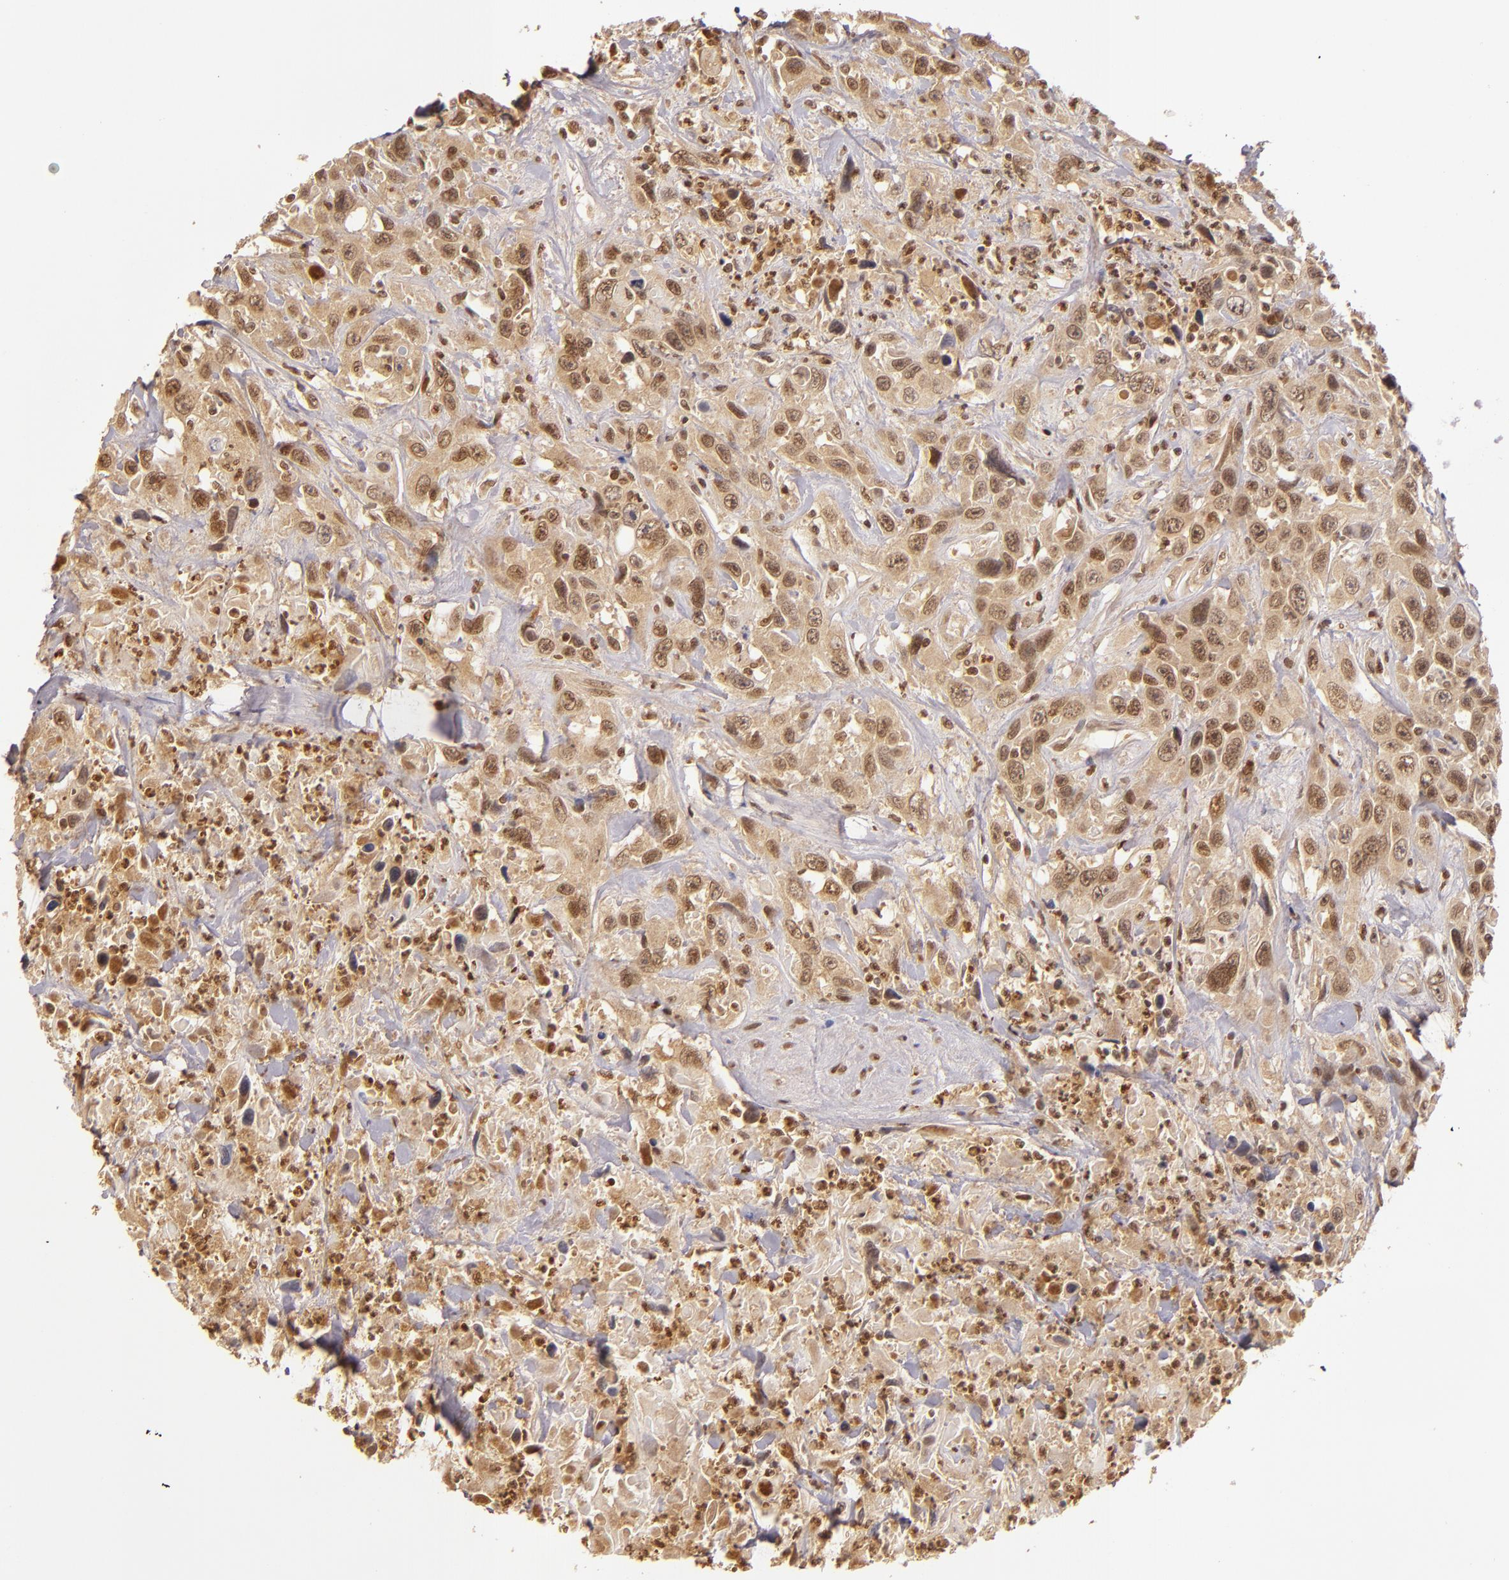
{"staining": {"intensity": "moderate", "quantity": ">75%", "location": "cytoplasmic/membranous,nuclear"}, "tissue": "urothelial cancer", "cell_type": "Tumor cells", "image_type": "cancer", "snomed": [{"axis": "morphology", "description": "Urothelial carcinoma, High grade"}, {"axis": "topography", "description": "Urinary bladder"}], "caption": "Immunohistochemistry of urothelial cancer exhibits medium levels of moderate cytoplasmic/membranous and nuclear expression in approximately >75% of tumor cells.", "gene": "LRG1", "patient": {"sex": "female", "age": 84}}